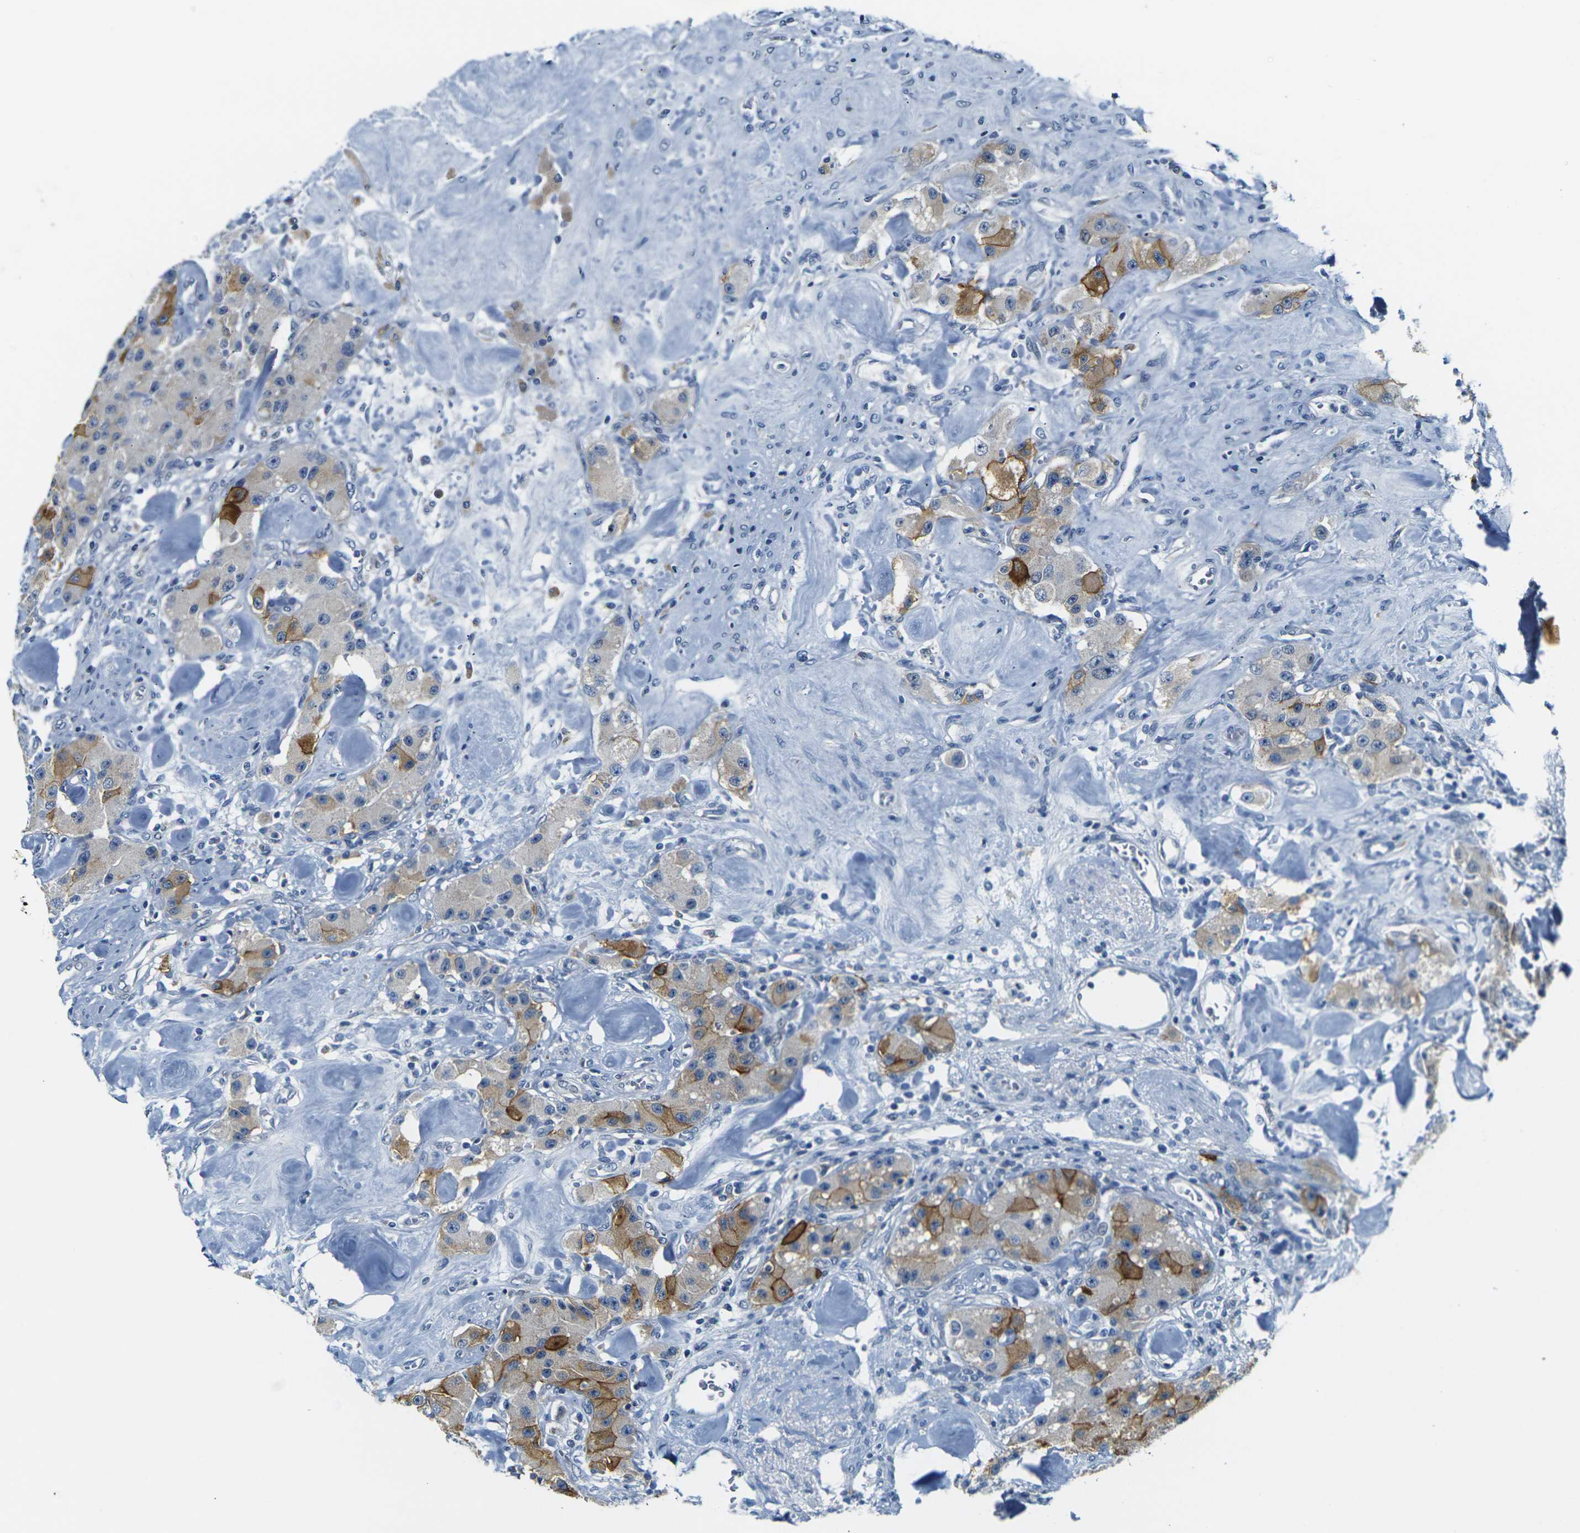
{"staining": {"intensity": "moderate", "quantity": "25%-75%", "location": "cytoplasmic/membranous"}, "tissue": "carcinoid", "cell_type": "Tumor cells", "image_type": "cancer", "snomed": [{"axis": "morphology", "description": "Carcinoid, malignant, NOS"}, {"axis": "topography", "description": "Pancreas"}], "caption": "Immunohistochemistry image of human malignant carcinoid stained for a protein (brown), which exhibits medium levels of moderate cytoplasmic/membranous positivity in approximately 25%-75% of tumor cells.", "gene": "SHISAL2B", "patient": {"sex": "male", "age": 41}}